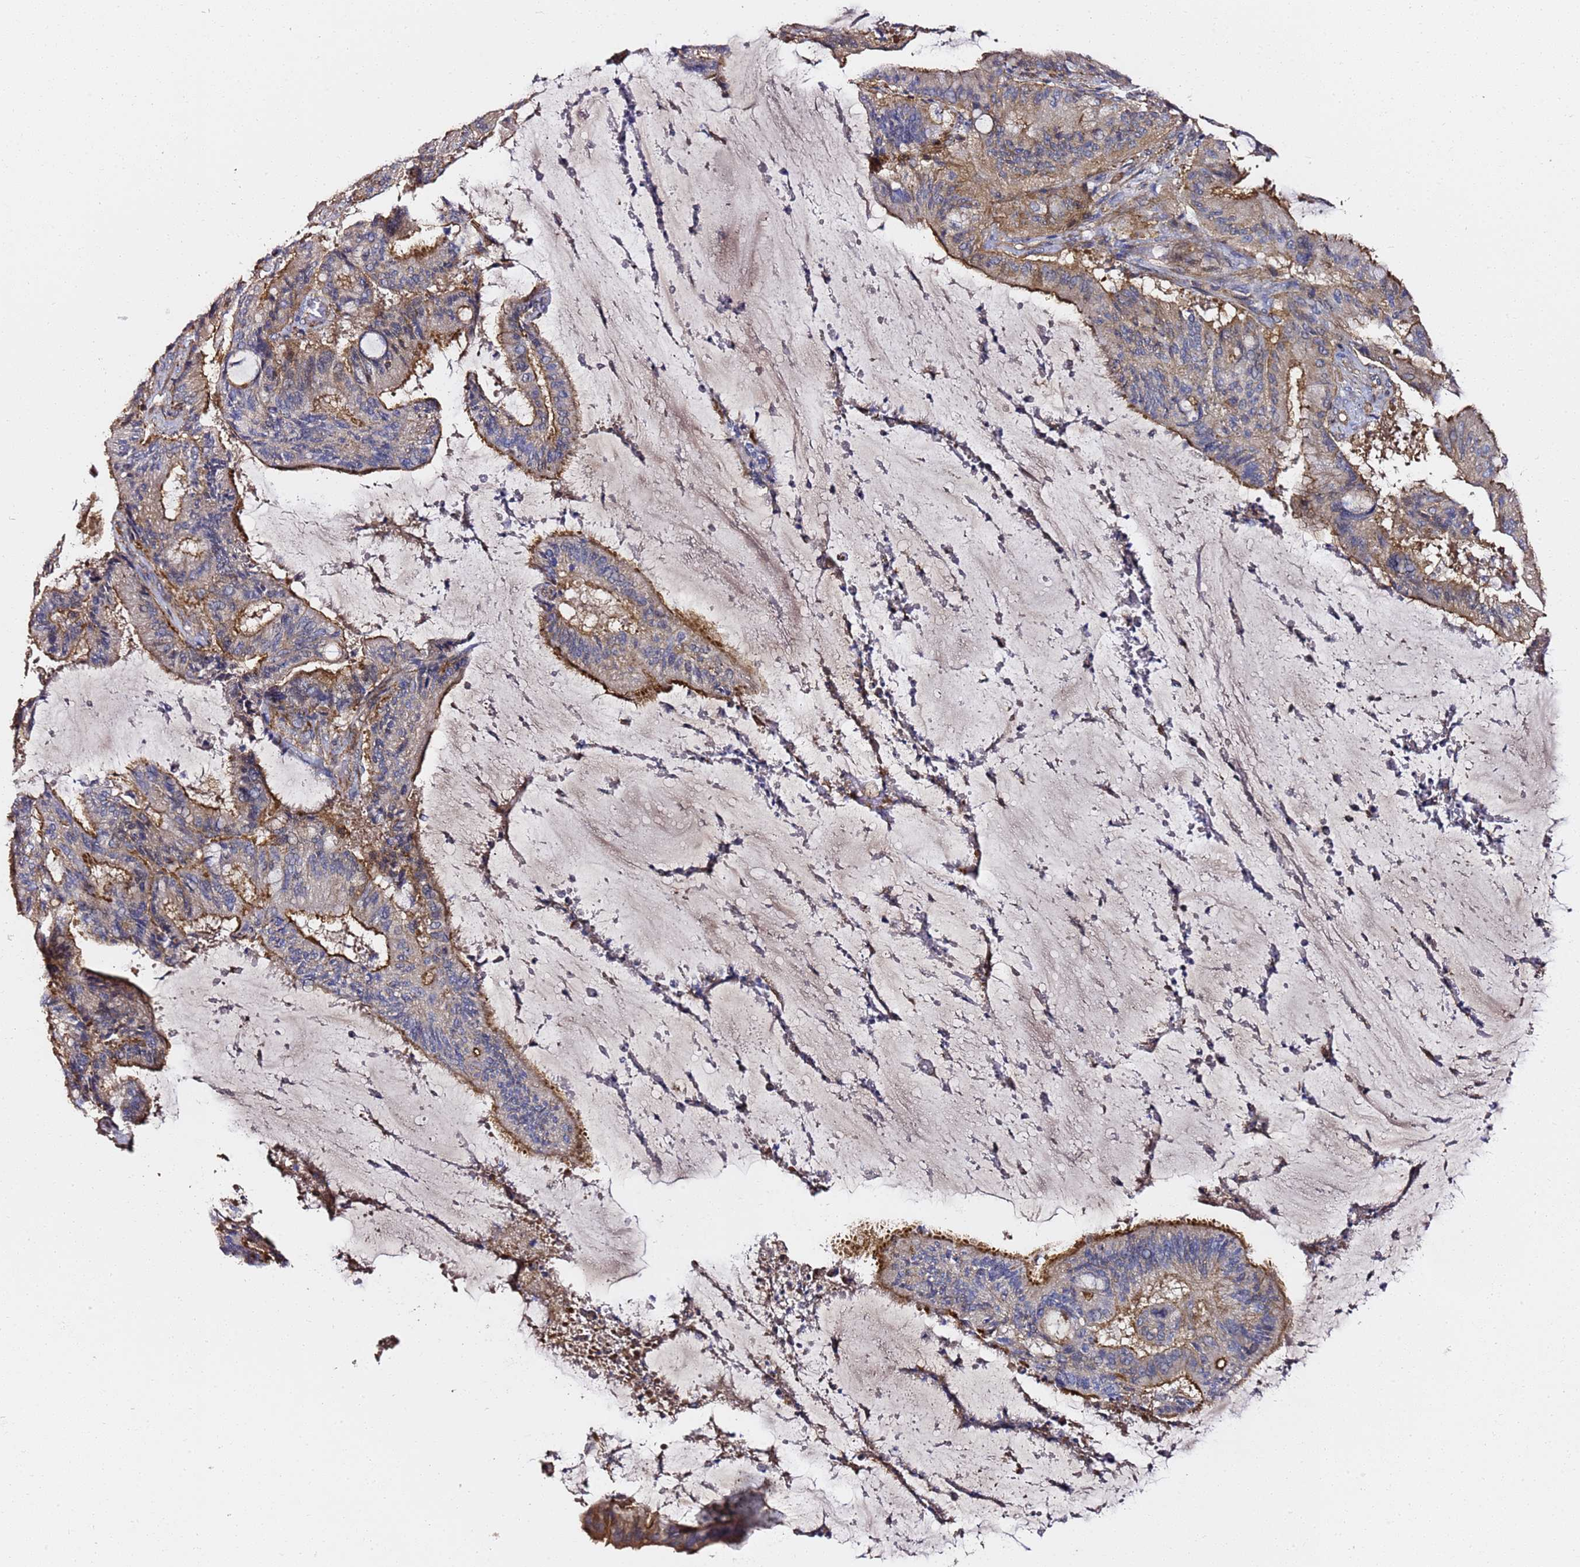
{"staining": {"intensity": "moderate", "quantity": "25%-75%", "location": "cytoplasmic/membranous"}, "tissue": "liver cancer", "cell_type": "Tumor cells", "image_type": "cancer", "snomed": [{"axis": "morphology", "description": "Normal tissue, NOS"}, {"axis": "morphology", "description": "Cholangiocarcinoma"}, {"axis": "topography", "description": "Liver"}, {"axis": "topography", "description": "Peripheral nerve tissue"}], "caption": "A brown stain shows moderate cytoplasmic/membranous positivity of a protein in liver cancer tumor cells. The staining was performed using DAB (3,3'-diaminobenzidine) to visualize the protein expression in brown, while the nuclei were stained in blue with hematoxylin (Magnification: 20x).", "gene": "ZFP36L2", "patient": {"sex": "female", "age": 73}}